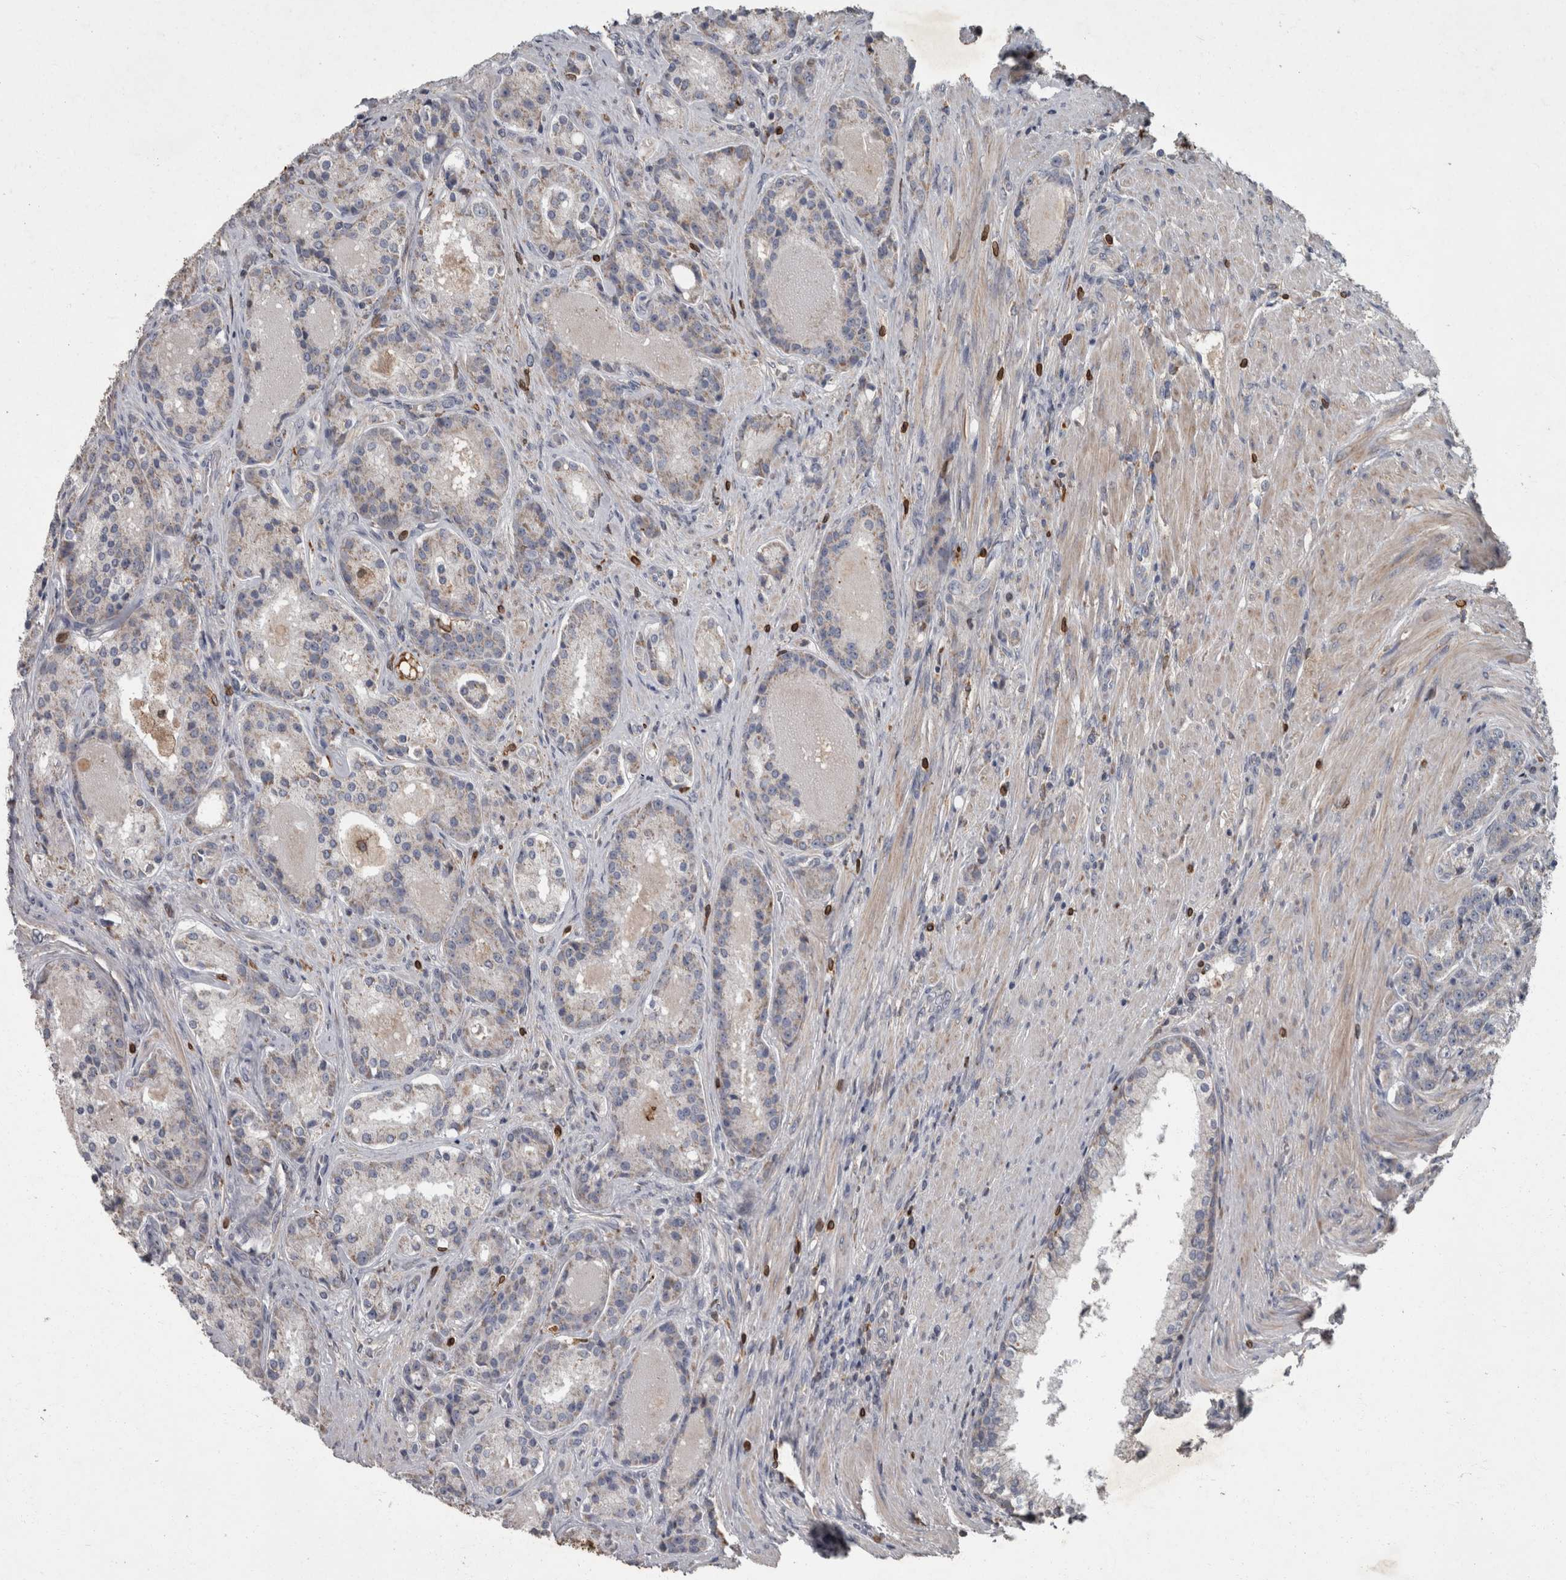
{"staining": {"intensity": "weak", "quantity": "25%-75%", "location": "cytoplasmic/membranous"}, "tissue": "prostate cancer", "cell_type": "Tumor cells", "image_type": "cancer", "snomed": [{"axis": "morphology", "description": "Adenocarcinoma, High grade"}, {"axis": "topography", "description": "Prostate"}], "caption": "DAB (3,3'-diaminobenzidine) immunohistochemical staining of human prostate adenocarcinoma (high-grade) reveals weak cytoplasmic/membranous protein staining in approximately 25%-75% of tumor cells.", "gene": "PPP1R3C", "patient": {"sex": "male", "age": 60}}